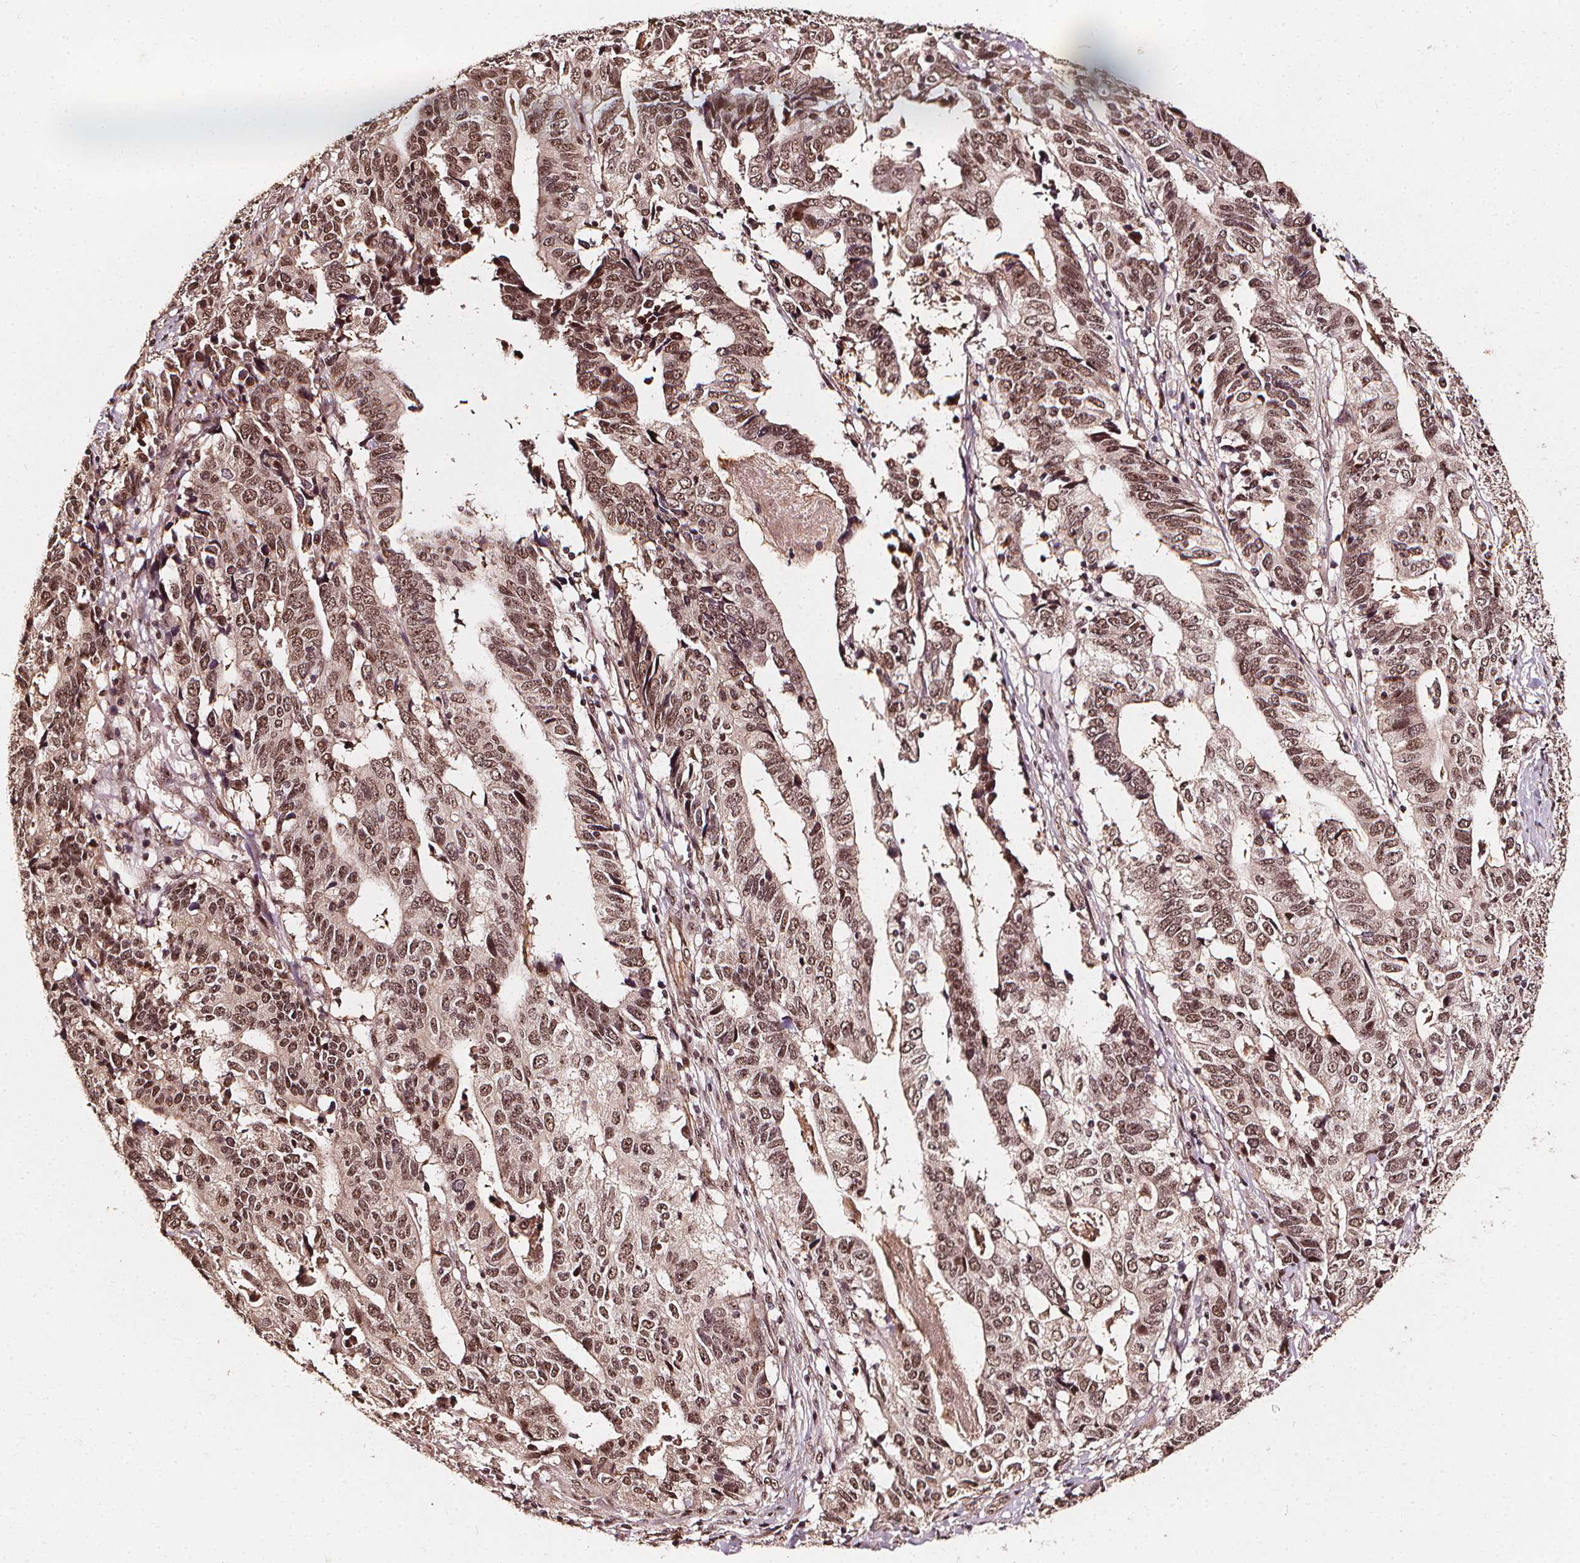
{"staining": {"intensity": "moderate", "quantity": ">75%", "location": "nuclear"}, "tissue": "stomach cancer", "cell_type": "Tumor cells", "image_type": "cancer", "snomed": [{"axis": "morphology", "description": "Adenocarcinoma, NOS"}, {"axis": "topography", "description": "Stomach, upper"}], "caption": "Protein expression analysis of stomach cancer shows moderate nuclear expression in about >75% of tumor cells. (DAB (3,3'-diaminobenzidine) IHC, brown staining for protein, blue staining for nuclei).", "gene": "EXOSC9", "patient": {"sex": "female", "age": 67}}